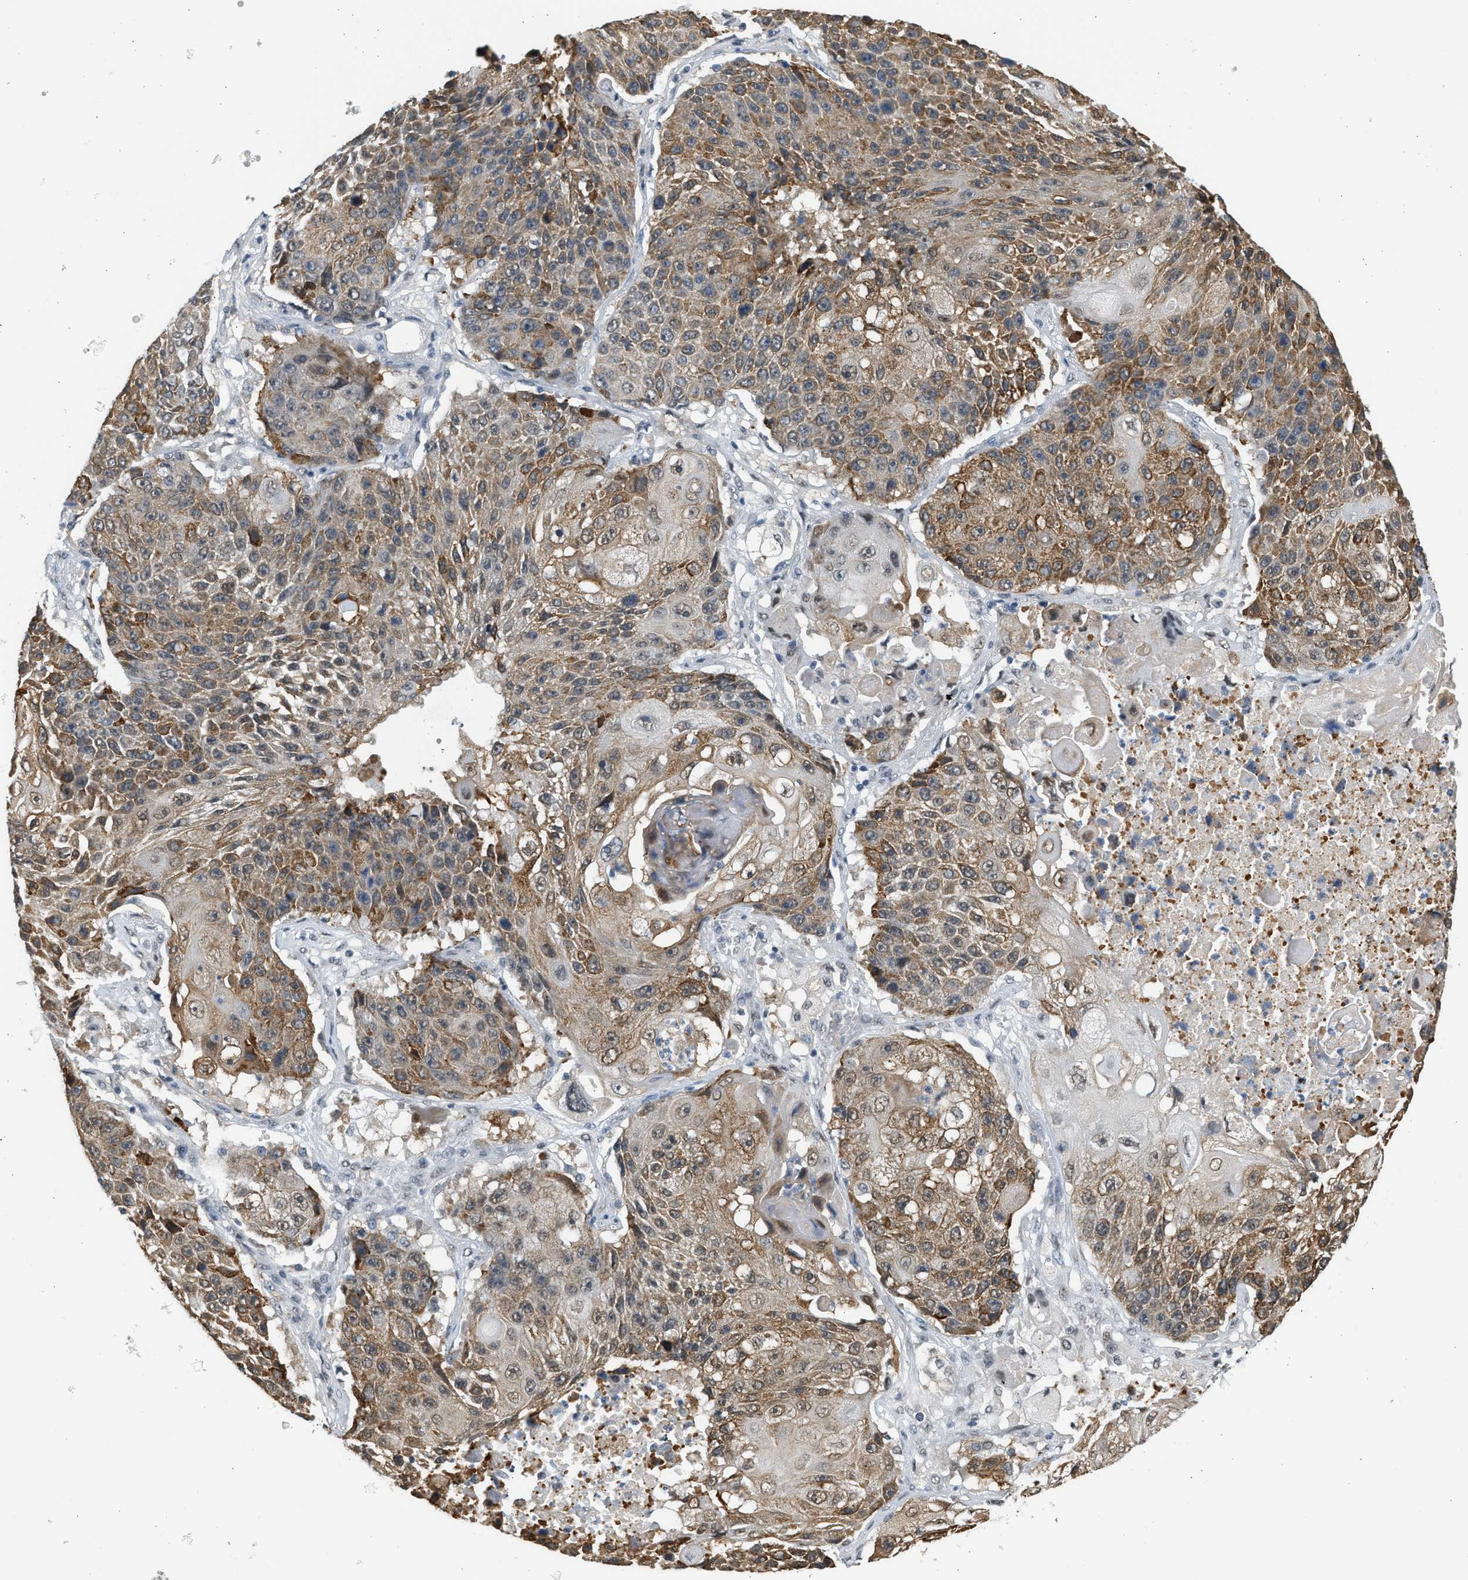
{"staining": {"intensity": "moderate", "quantity": ">75%", "location": "cytoplasmic/membranous"}, "tissue": "lung cancer", "cell_type": "Tumor cells", "image_type": "cancer", "snomed": [{"axis": "morphology", "description": "Squamous cell carcinoma, NOS"}, {"axis": "topography", "description": "Lung"}], "caption": "The histopathology image demonstrates immunohistochemical staining of lung squamous cell carcinoma. There is moderate cytoplasmic/membranous staining is appreciated in approximately >75% of tumor cells.", "gene": "HIPK1", "patient": {"sex": "male", "age": 61}}